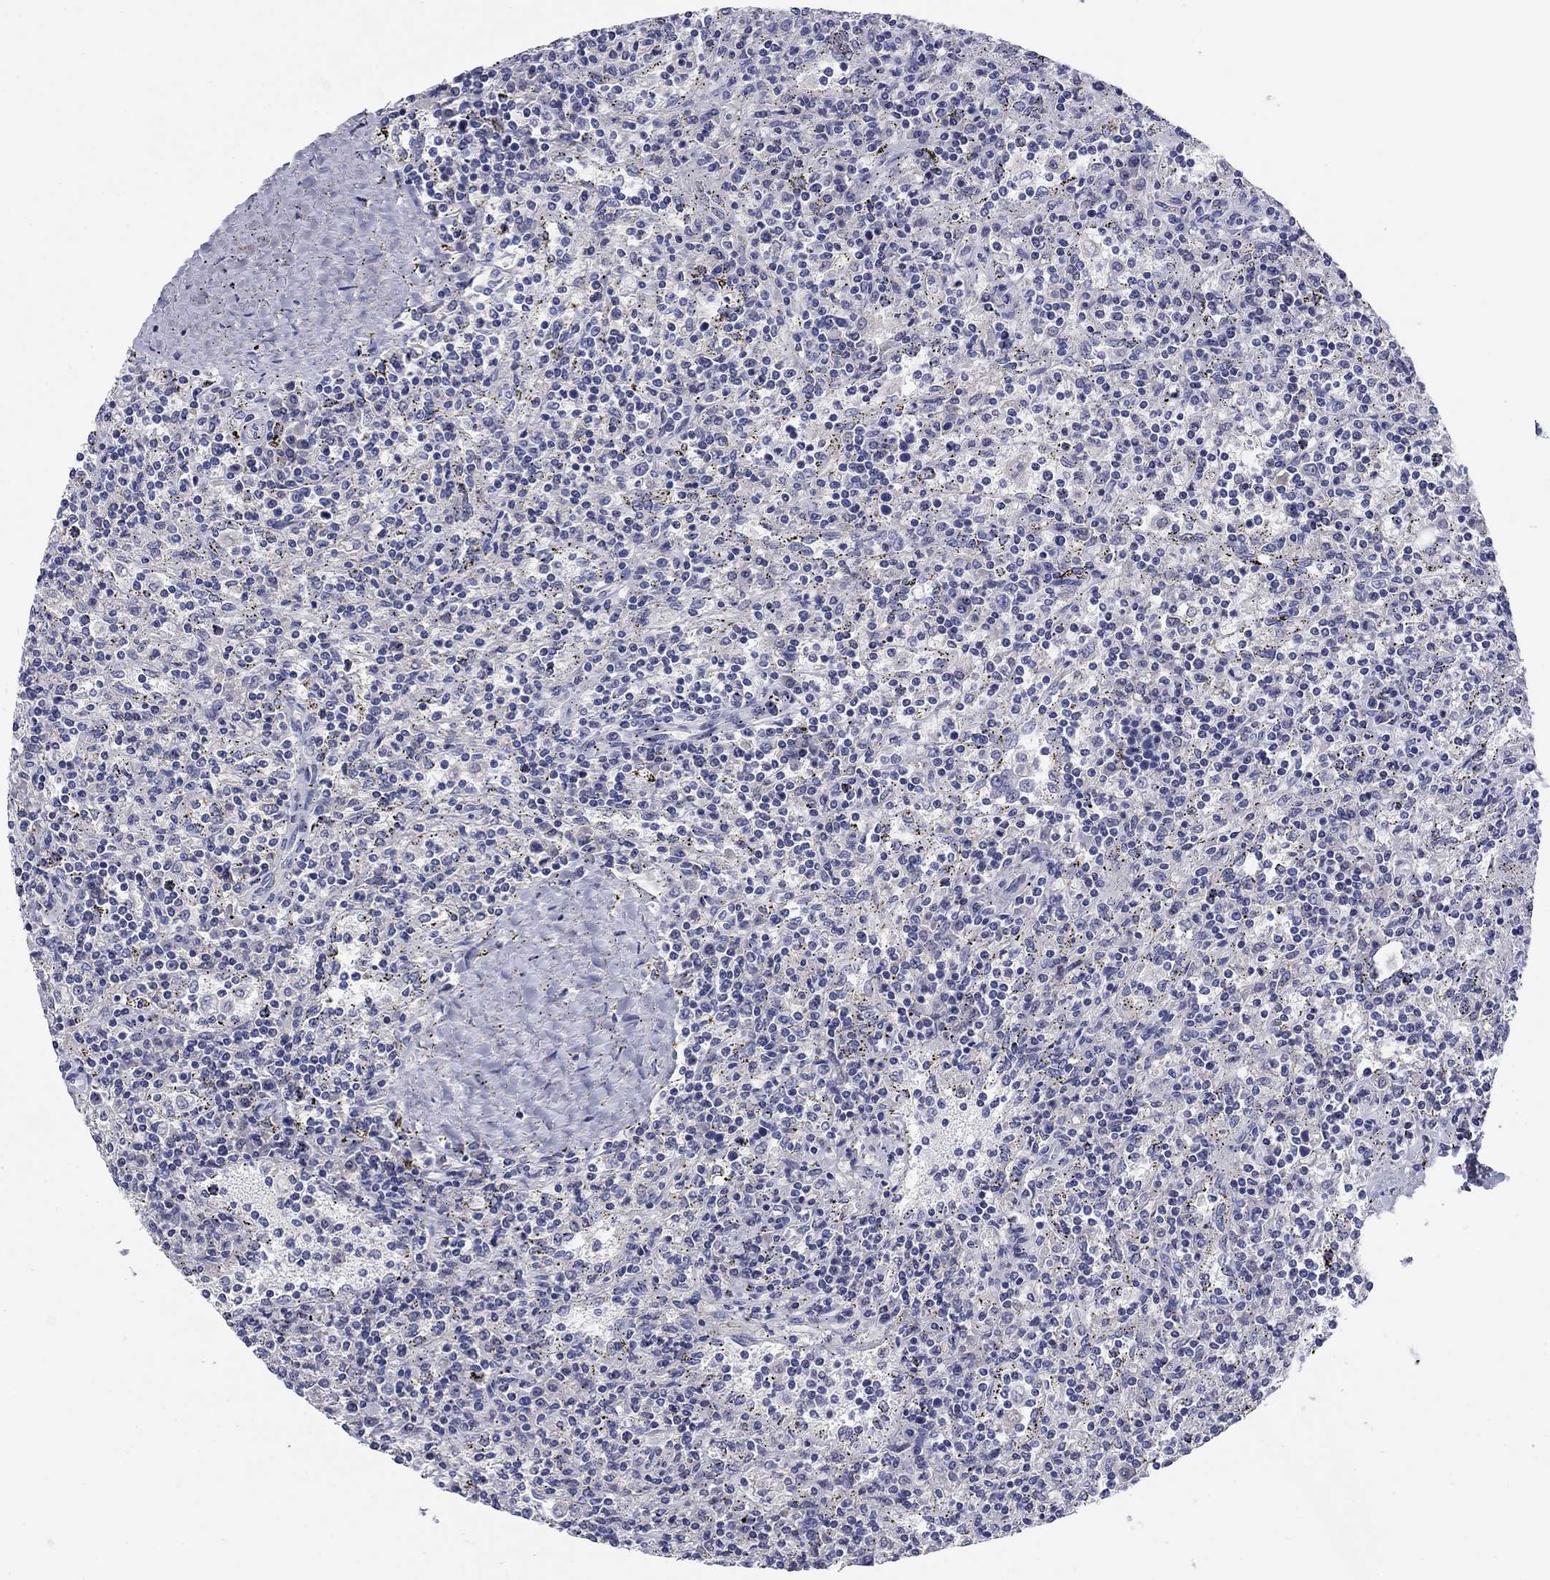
{"staining": {"intensity": "negative", "quantity": "none", "location": "none"}, "tissue": "lymphoma", "cell_type": "Tumor cells", "image_type": "cancer", "snomed": [{"axis": "morphology", "description": "Malignant lymphoma, non-Hodgkin's type, Low grade"}, {"axis": "topography", "description": "Spleen"}], "caption": "Malignant lymphoma, non-Hodgkin's type (low-grade) was stained to show a protein in brown. There is no significant staining in tumor cells.", "gene": "KCNH1", "patient": {"sex": "male", "age": 62}}